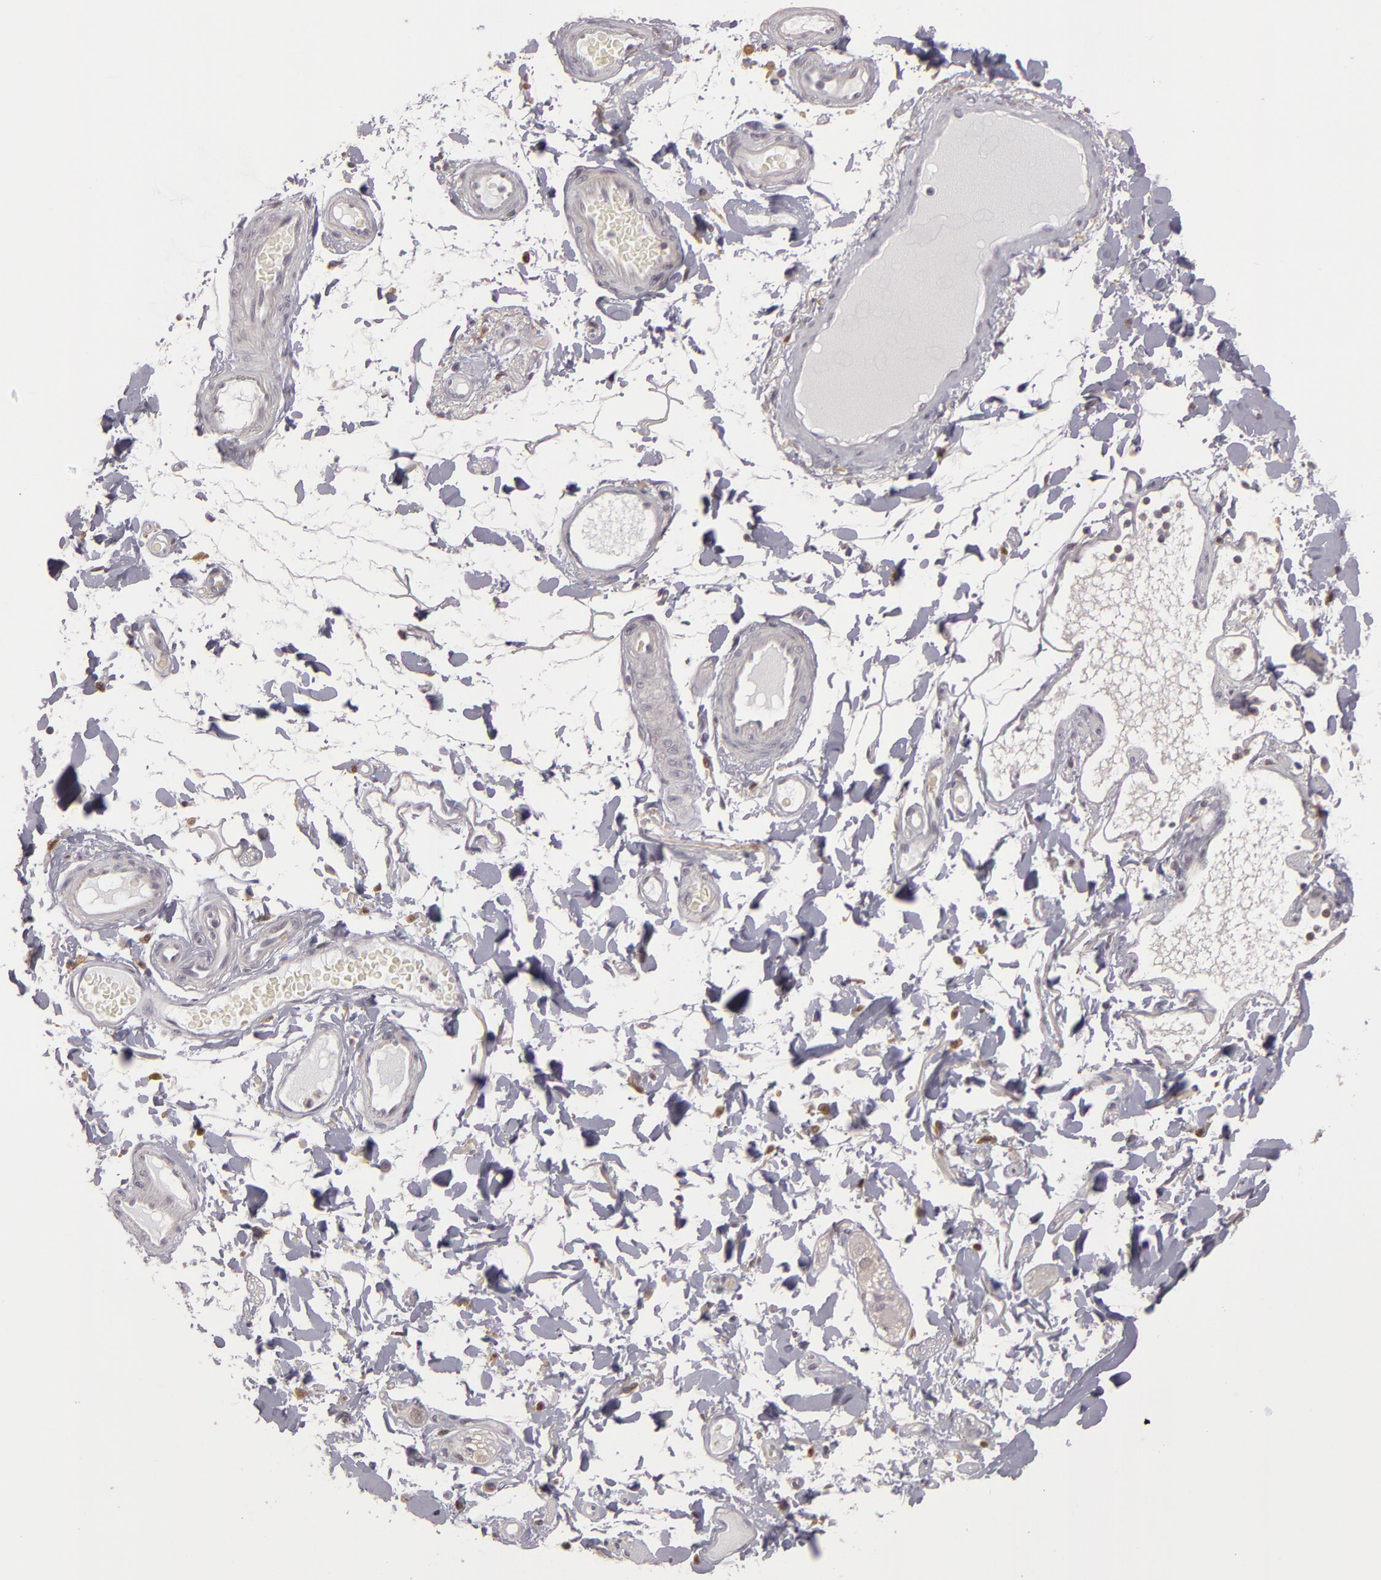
{"staining": {"intensity": "negative", "quantity": "none", "location": "none"}, "tissue": "adipose tissue", "cell_type": "Adipocytes", "image_type": "normal", "snomed": [{"axis": "morphology", "description": "Normal tissue, NOS"}, {"axis": "topography", "description": "Duodenum"}], "caption": "Immunohistochemical staining of benign adipose tissue displays no significant expression in adipocytes.", "gene": "GNPDA1", "patient": {"sex": "male", "age": 63}}